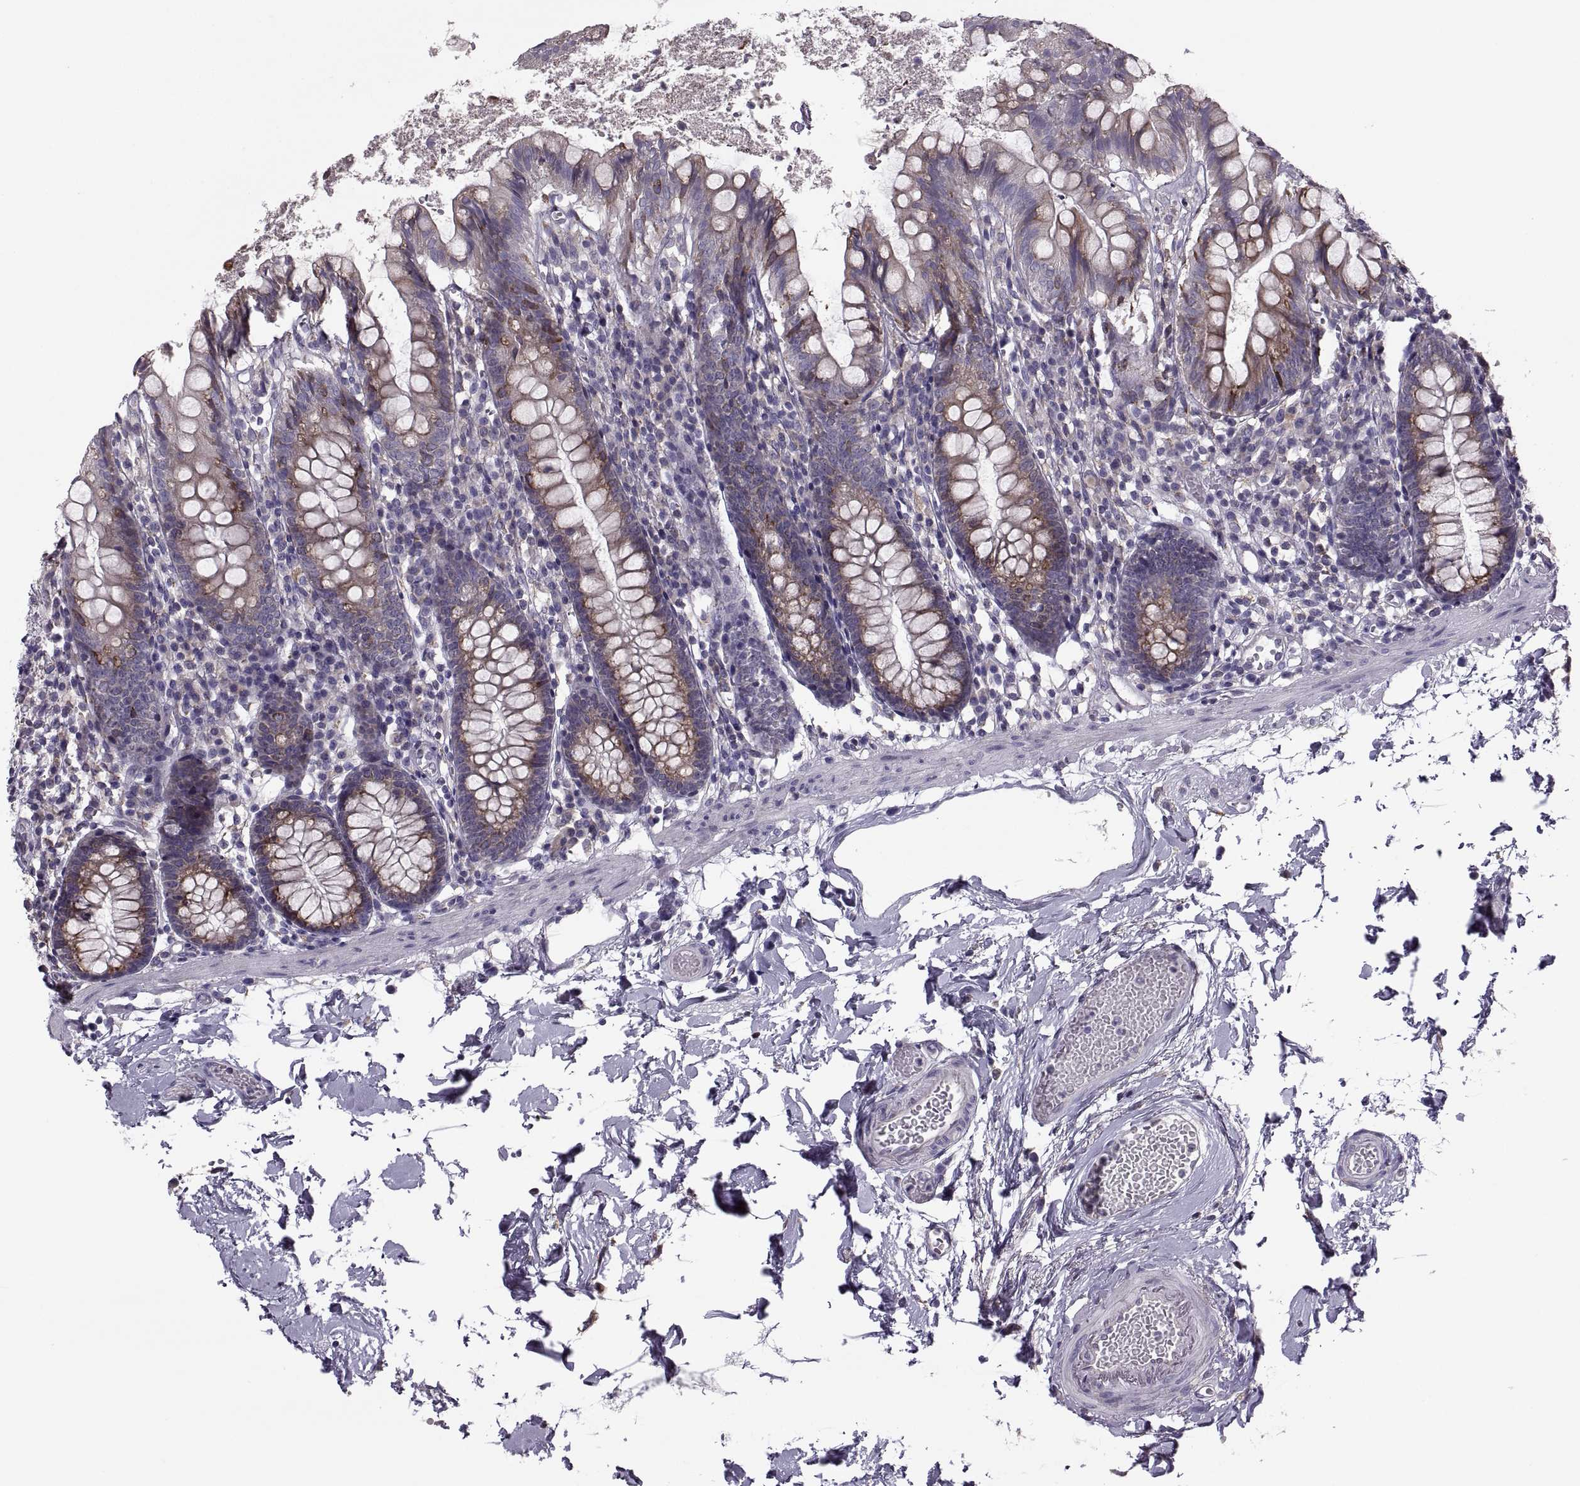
{"staining": {"intensity": "strong", "quantity": ">75%", "location": "cytoplasmic/membranous"}, "tissue": "small intestine", "cell_type": "Glandular cells", "image_type": "normal", "snomed": [{"axis": "morphology", "description": "Normal tissue, NOS"}, {"axis": "topography", "description": "Small intestine"}], "caption": "Approximately >75% of glandular cells in unremarkable human small intestine display strong cytoplasmic/membranous protein expression as visualized by brown immunohistochemical staining.", "gene": "LETM2", "patient": {"sex": "female", "age": 90}}